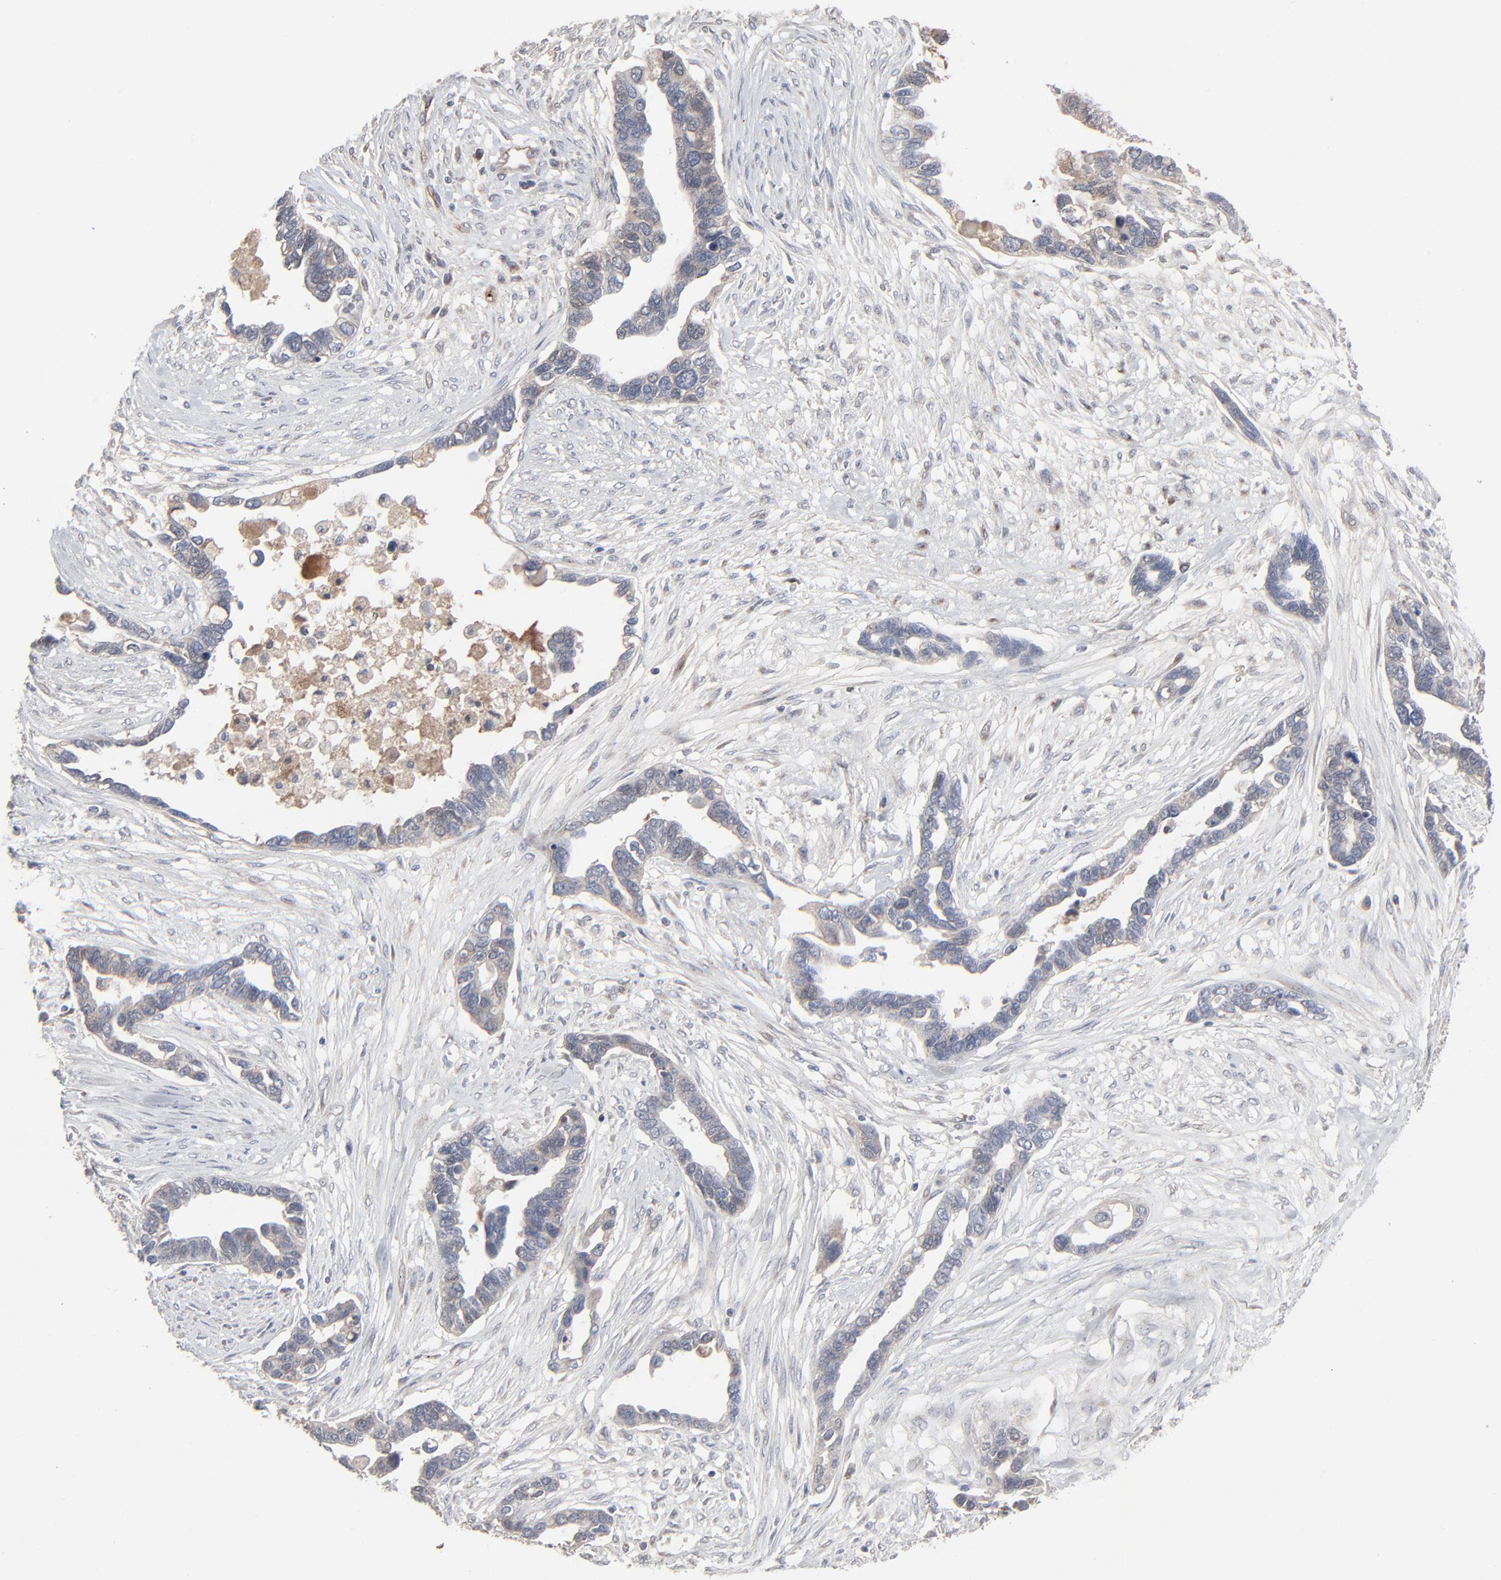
{"staining": {"intensity": "negative", "quantity": "none", "location": "none"}, "tissue": "ovarian cancer", "cell_type": "Tumor cells", "image_type": "cancer", "snomed": [{"axis": "morphology", "description": "Cystadenocarcinoma, serous, NOS"}, {"axis": "topography", "description": "Ovary"}], "caption": "Human ovarian cancer stained for a protein using immunohistochemistry (IHC) demonstrates no staining in tumor cells.", "gene": "JAM3", "patient": {"sex": "female", "age": 54}}